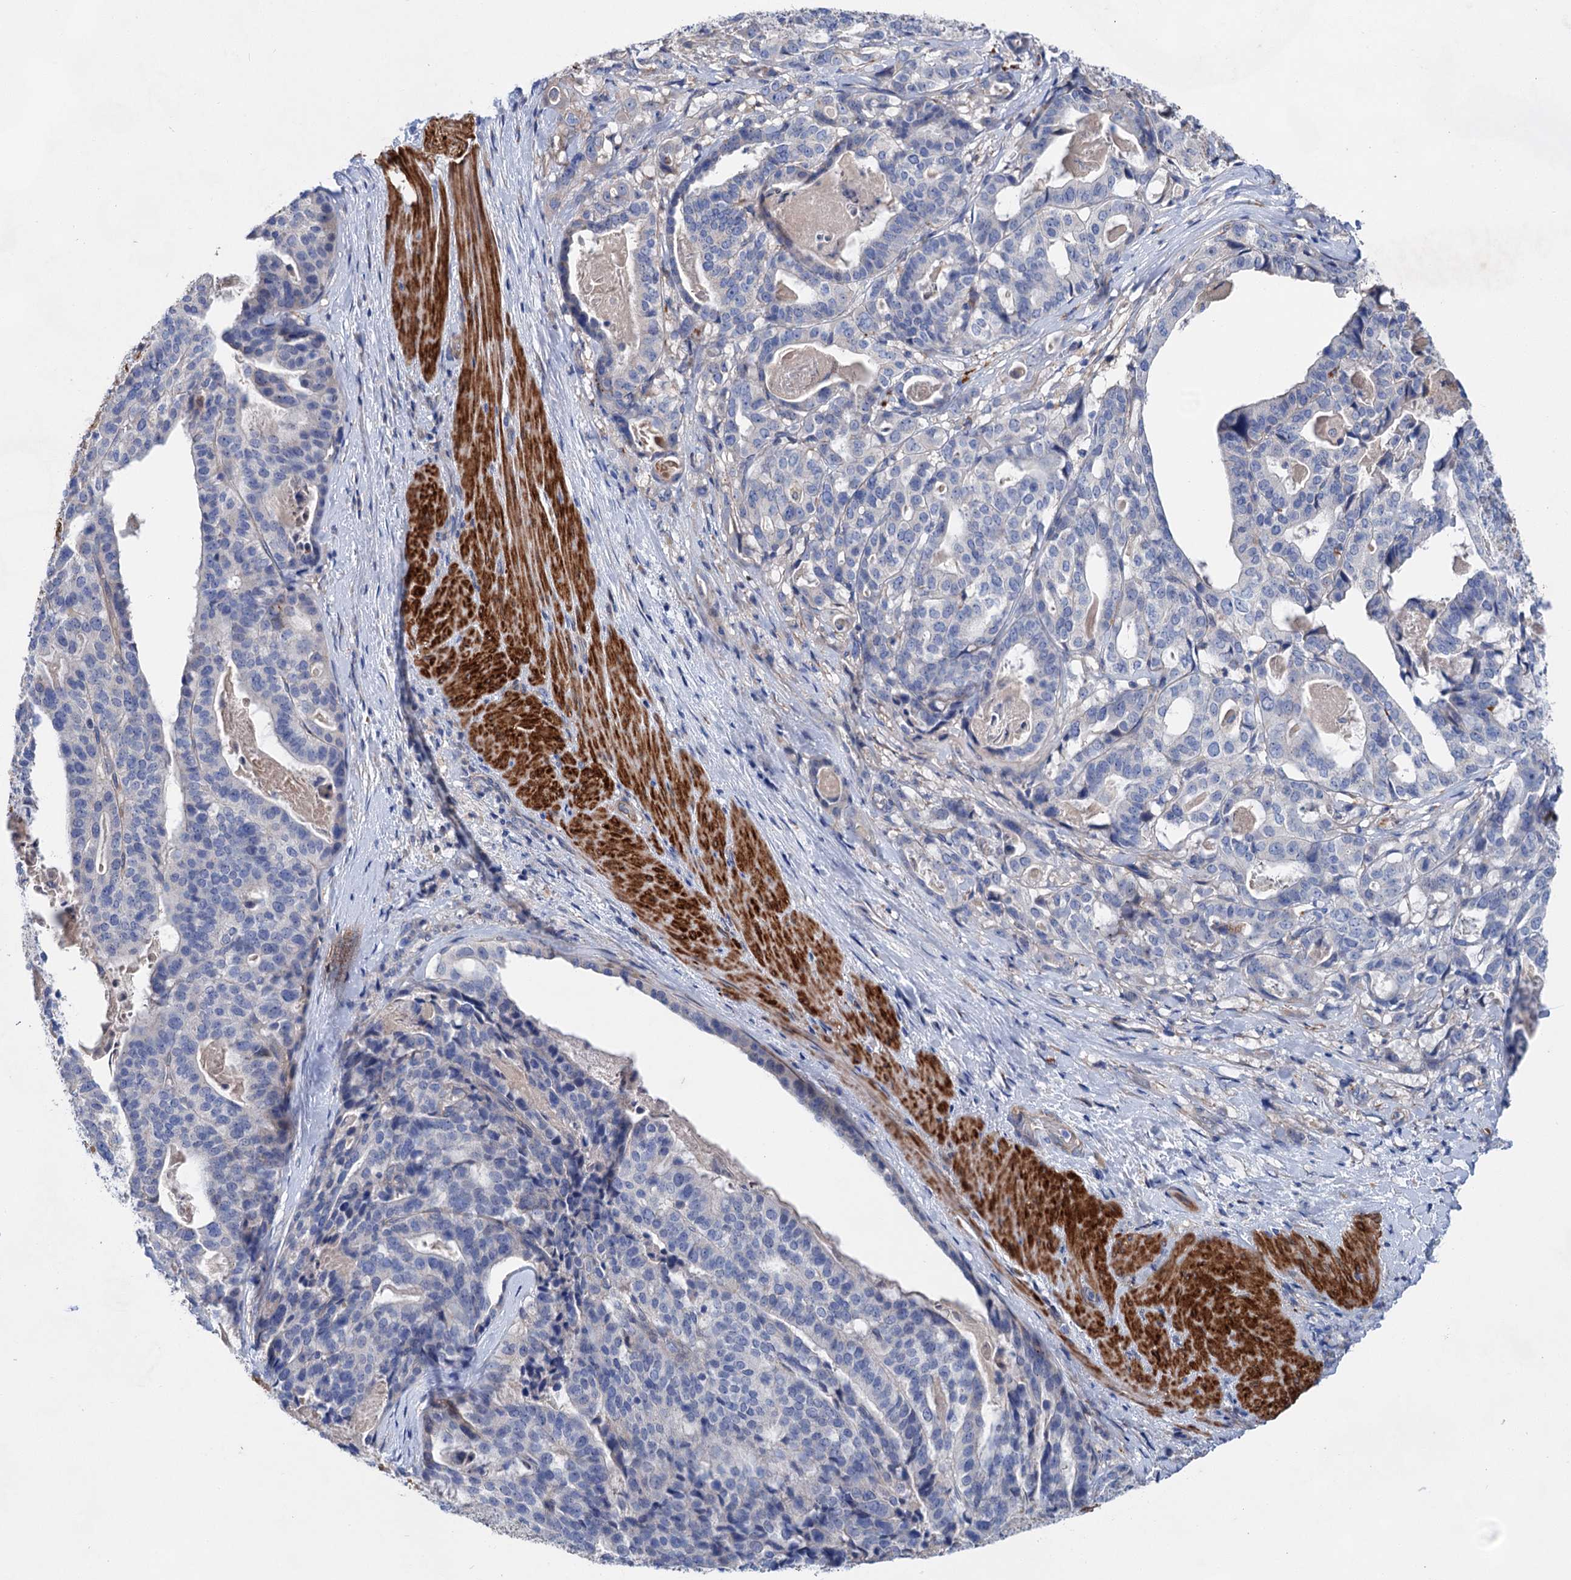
{"staining": {"intensity": "negative", "quantity": "none", "location": "none"}, "tissue": "stomach cancer", "cell_type": "Tumor cells", "image_type": "cancer", "snomed": [{"axis": "morphology", "description": "Adenocarcinoma, NOS"}, {"axis": "topography", "description": "Stomach"}], "caption": "Immunohistochemical staining of human adenocarcinoma (stomach) displays no significant expression in tumor cells.", "gene": "GPR155", "patient": {"sex": "male", "age": 48}}